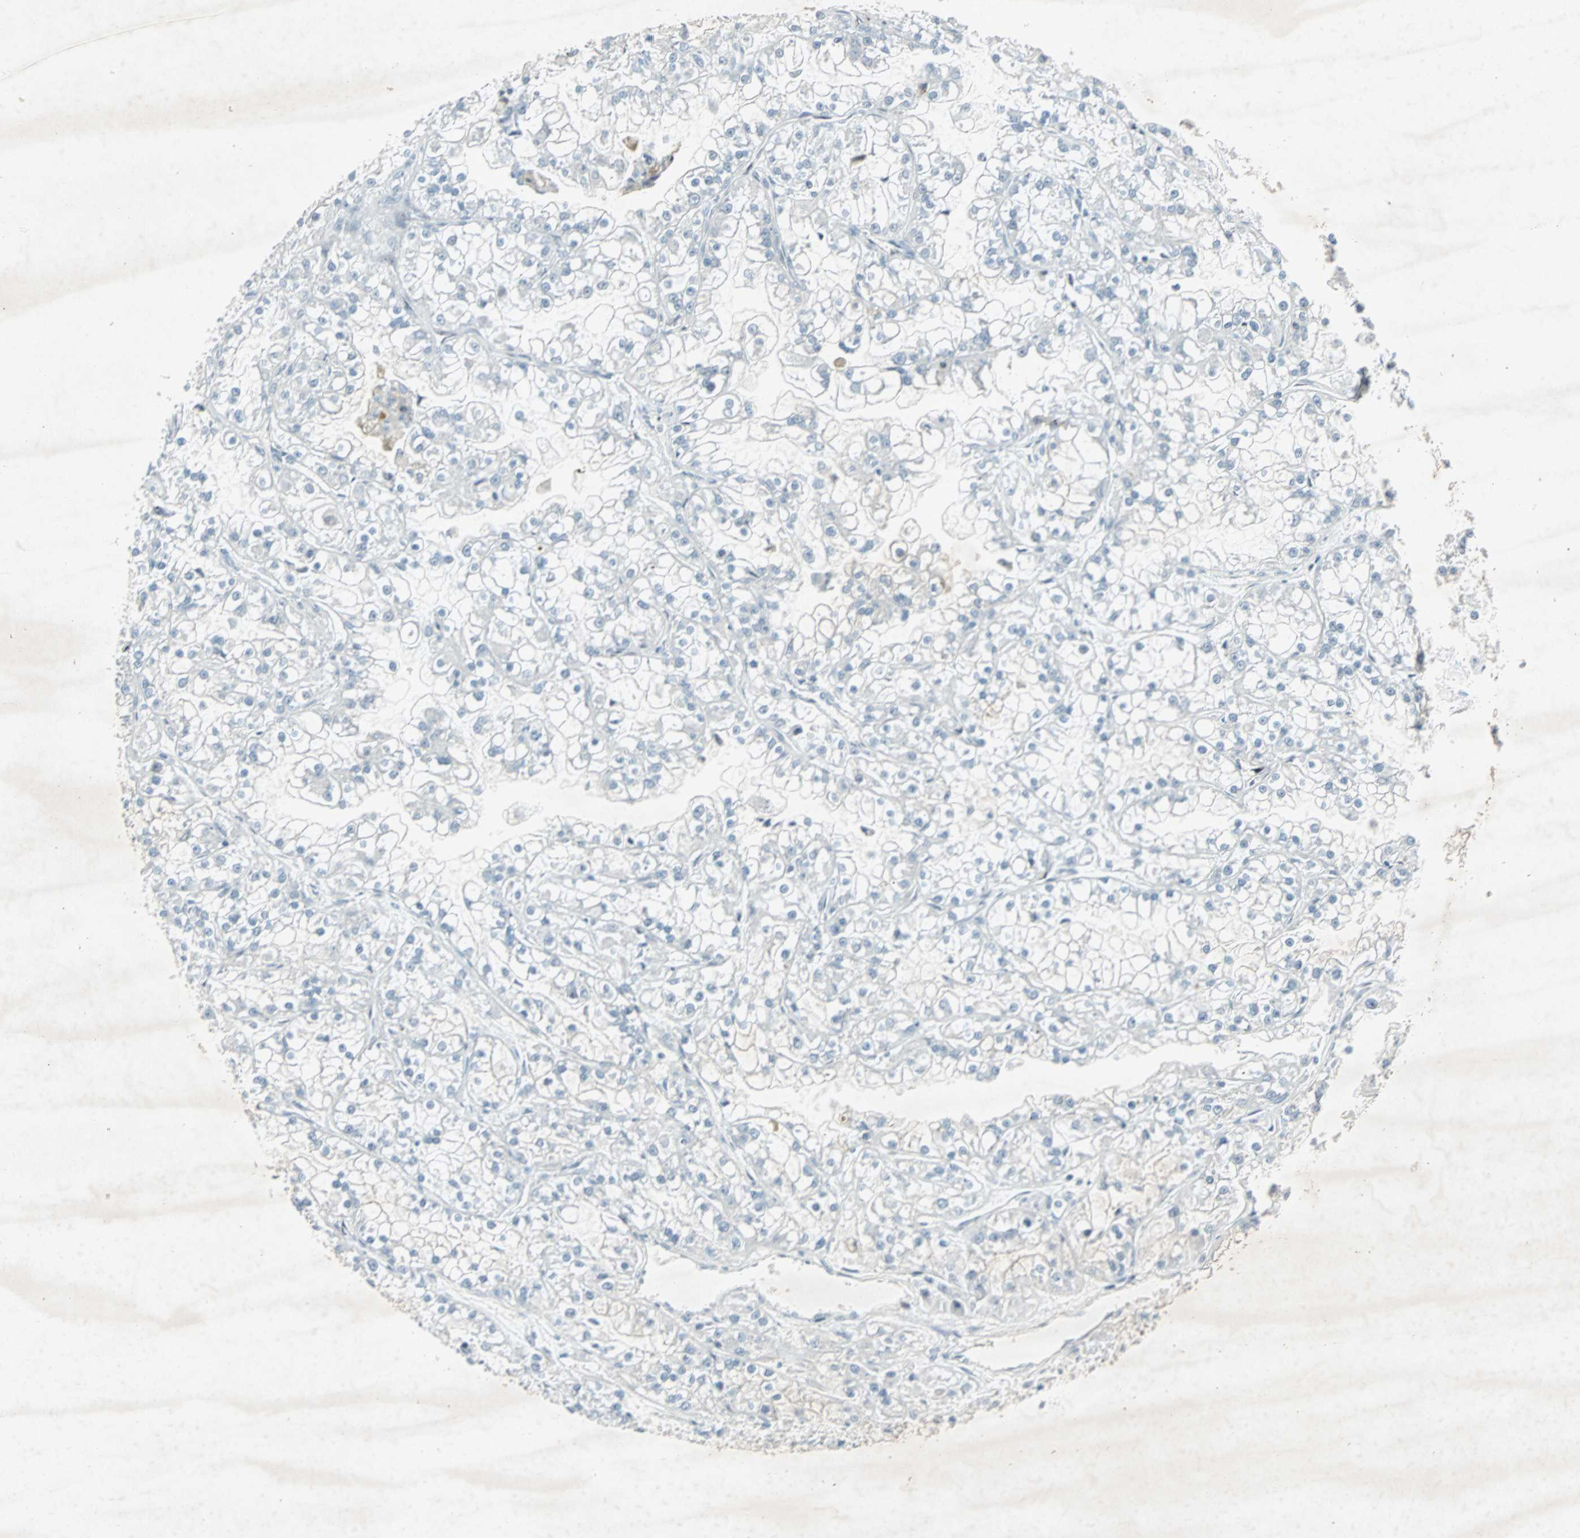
{"staining": {"intensity": "negative", "quantity": "none", "location": "none"}, "tissue": "renal cancer", "cell_type": "Tumor cells", "image_type": "cancer", "snomed": [{"axis": "morphology", "description": "Adenocarcinoma, NOS"}, {"axis": "topography", "description": "Kidney"}], "caption": "DAB immunohistochemical staining of renal cancer displays no significant positivity in tumor cells.", "gene": "LANCL3", "patient": {"sex": "female", "age": 52}}